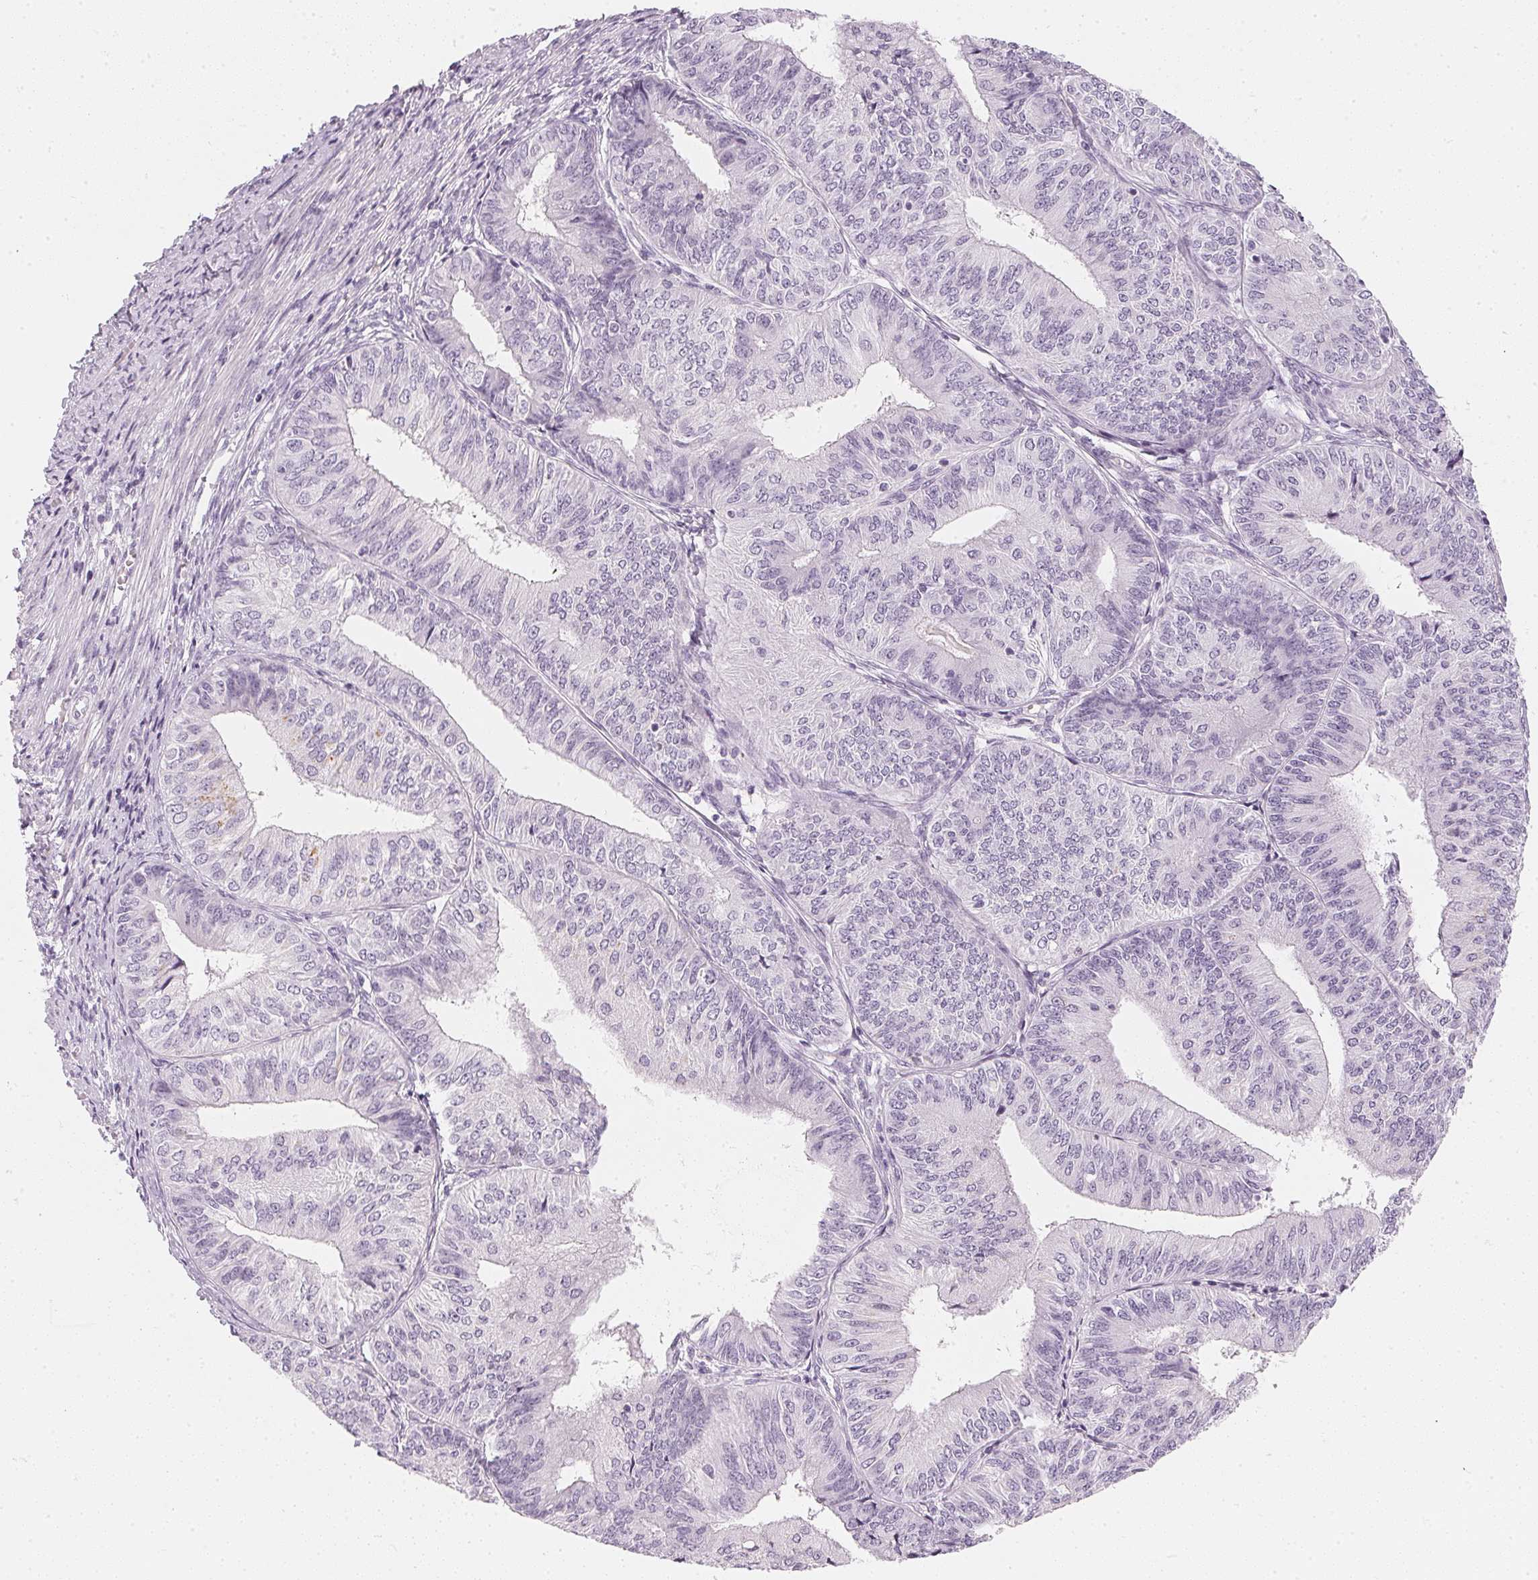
{"staining": {"intensity": "negative", "quantity": "none", "location": "none"}, "tissue": "endometrial cancer", "cell_type": "Tumor cells", "image_type": "cancer", "snomed": [{"axis": "morphology", "description": "Adenocarcinoma, NOS"}, {"axis": "topography", "description": "Endometrium"}], "caption": "Endometrial adenocarcinoma stained for a protein using IHC reveals no staining tumor cells.", "gene": "CHST4", "patient": {"sex": "female", "age": 58}}